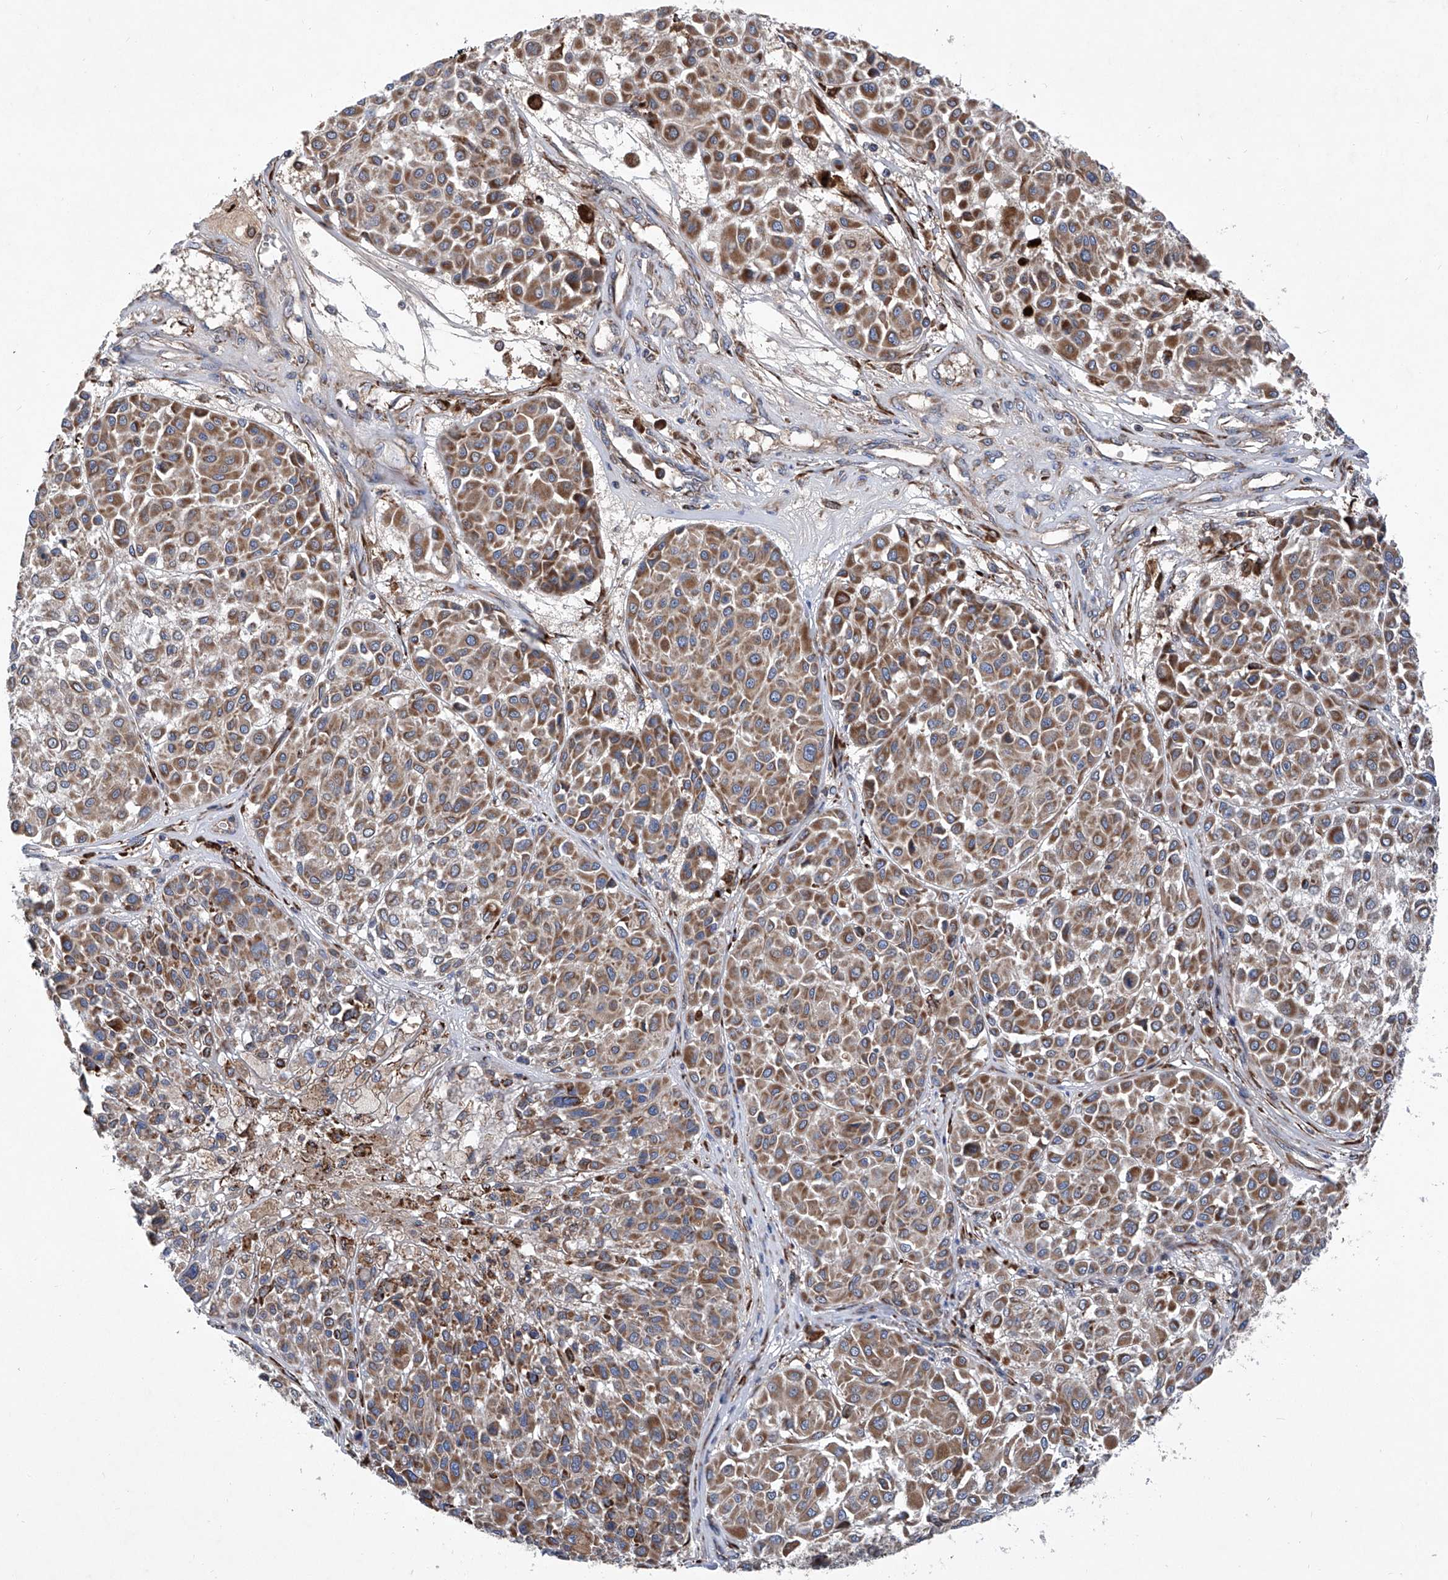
{"staining": {"intensity": "moderate", "quantity": ">75%", "location": "cytoplasmic/membranous"}, "tissue": "melanoma", "cell_type": "Tumor cells", "image_type": "cancer", "snomed": [{"axis": "morphology", "description": "Malignant melanoma, Metastatic site"}, {"axis": "topography", "description": "Soft tissue"}], "caption": "Immunohistochemistry (IHC) of melanoma displays medium levels of moderate cytoplasmic/membranous positivity in about >75% of tumor cells. The staining is performed using DAB brown chromogen to label protein expression. The nuclei are counter-stained blue using hematoxylin.", "gene": "ASCC3", "patient": {"sex": "male", "age": 41}}